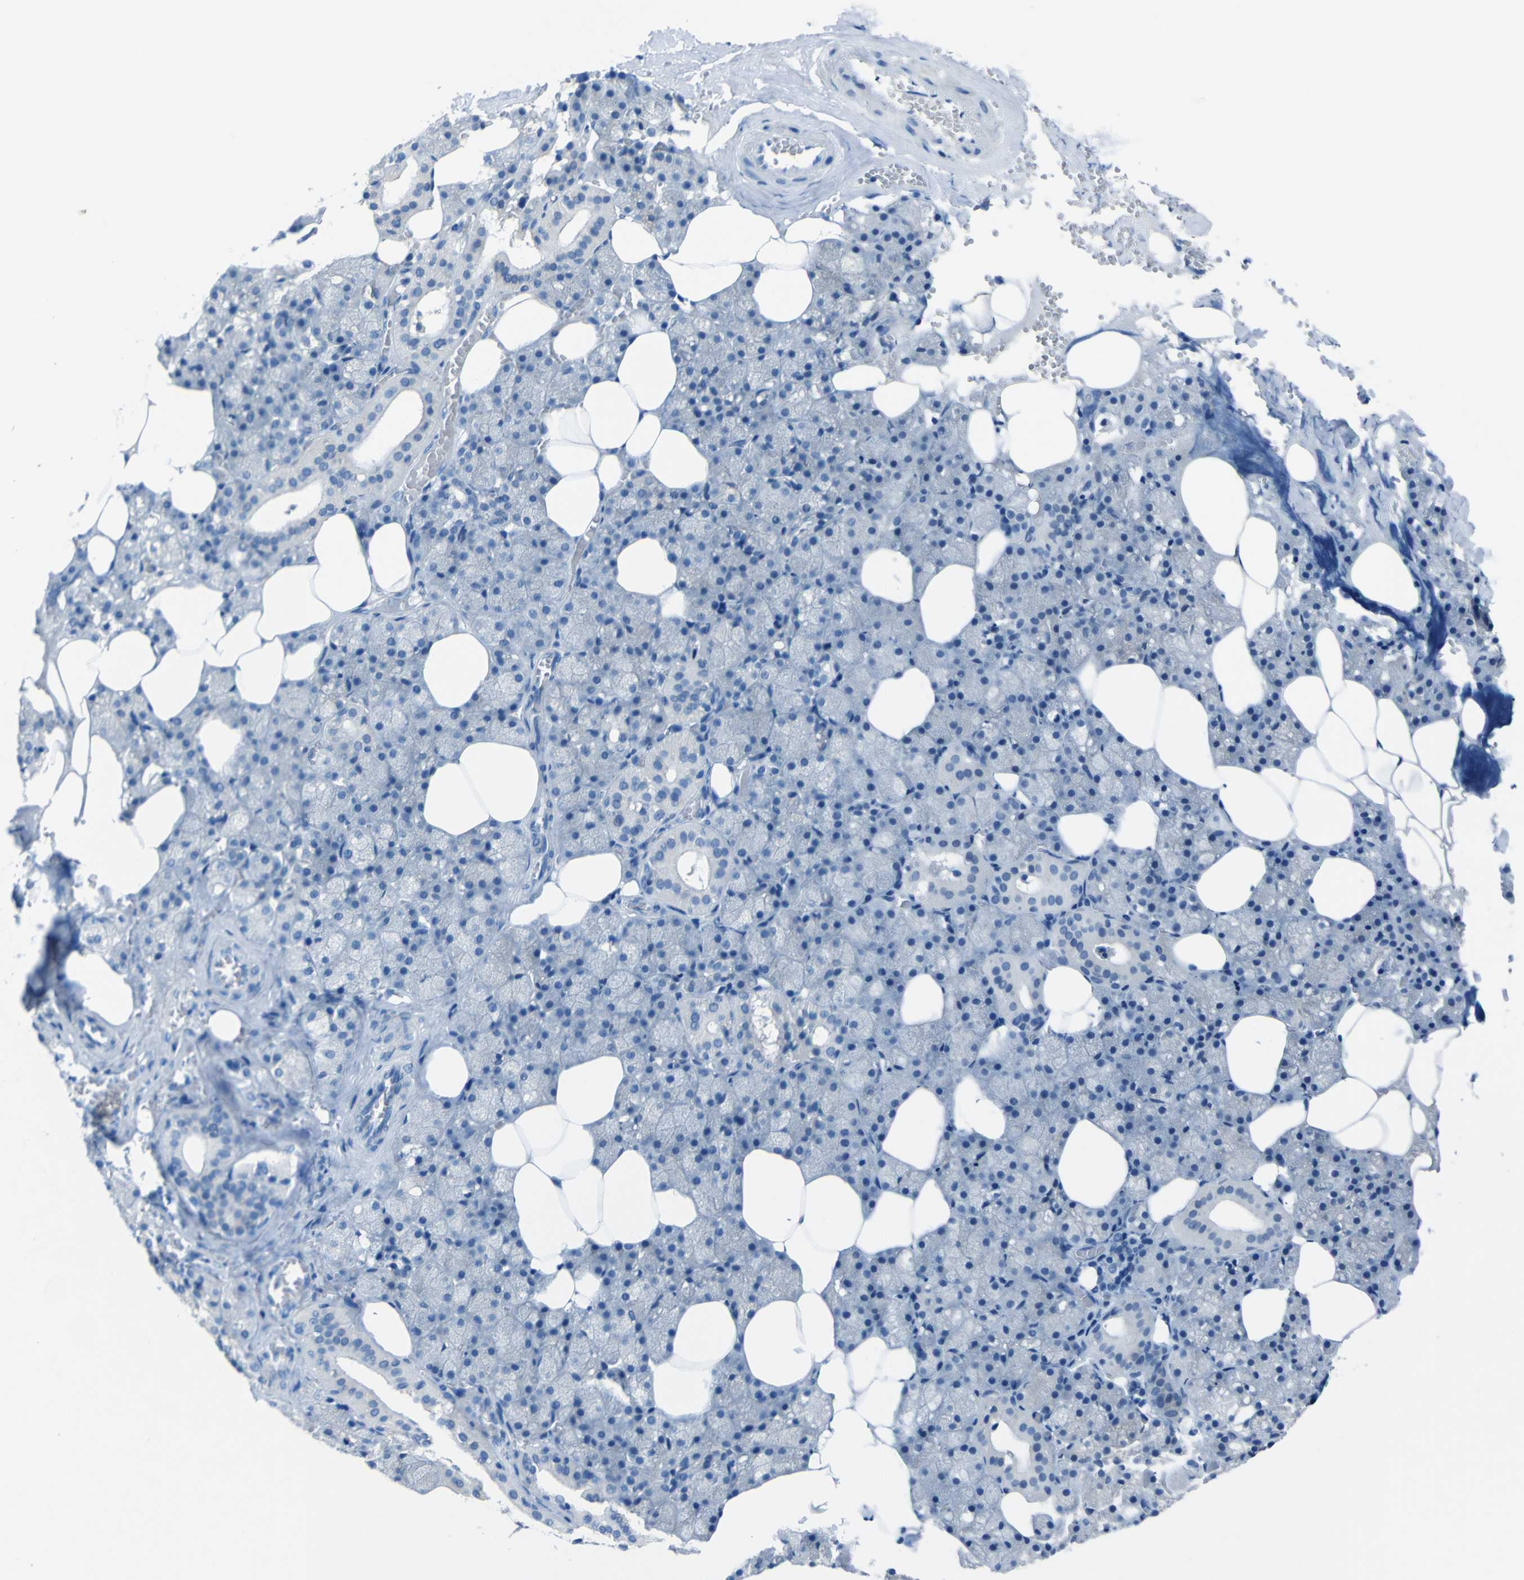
{"staining": {"intensity": "negative", "quantity": "none", "location": "none"}, "tissue": "salivary gland", "cell_type": "Glandular cells", "image_type": "normal", "snomed": [{"axis": "morphology", "description": "Normal tissue, NOS"}, {"axis": "topography", "description": "Salivary gland"}], "caption": "Immunohistochemical staining of benign salivary gland exhibits no significant expression in glandular cells. (DAB immunohistochemistry (IHC) visualized using brightfield microscopy, high magnification).", "gene": "PHKG1", "patient": {"sex": "male", "age": 62}}